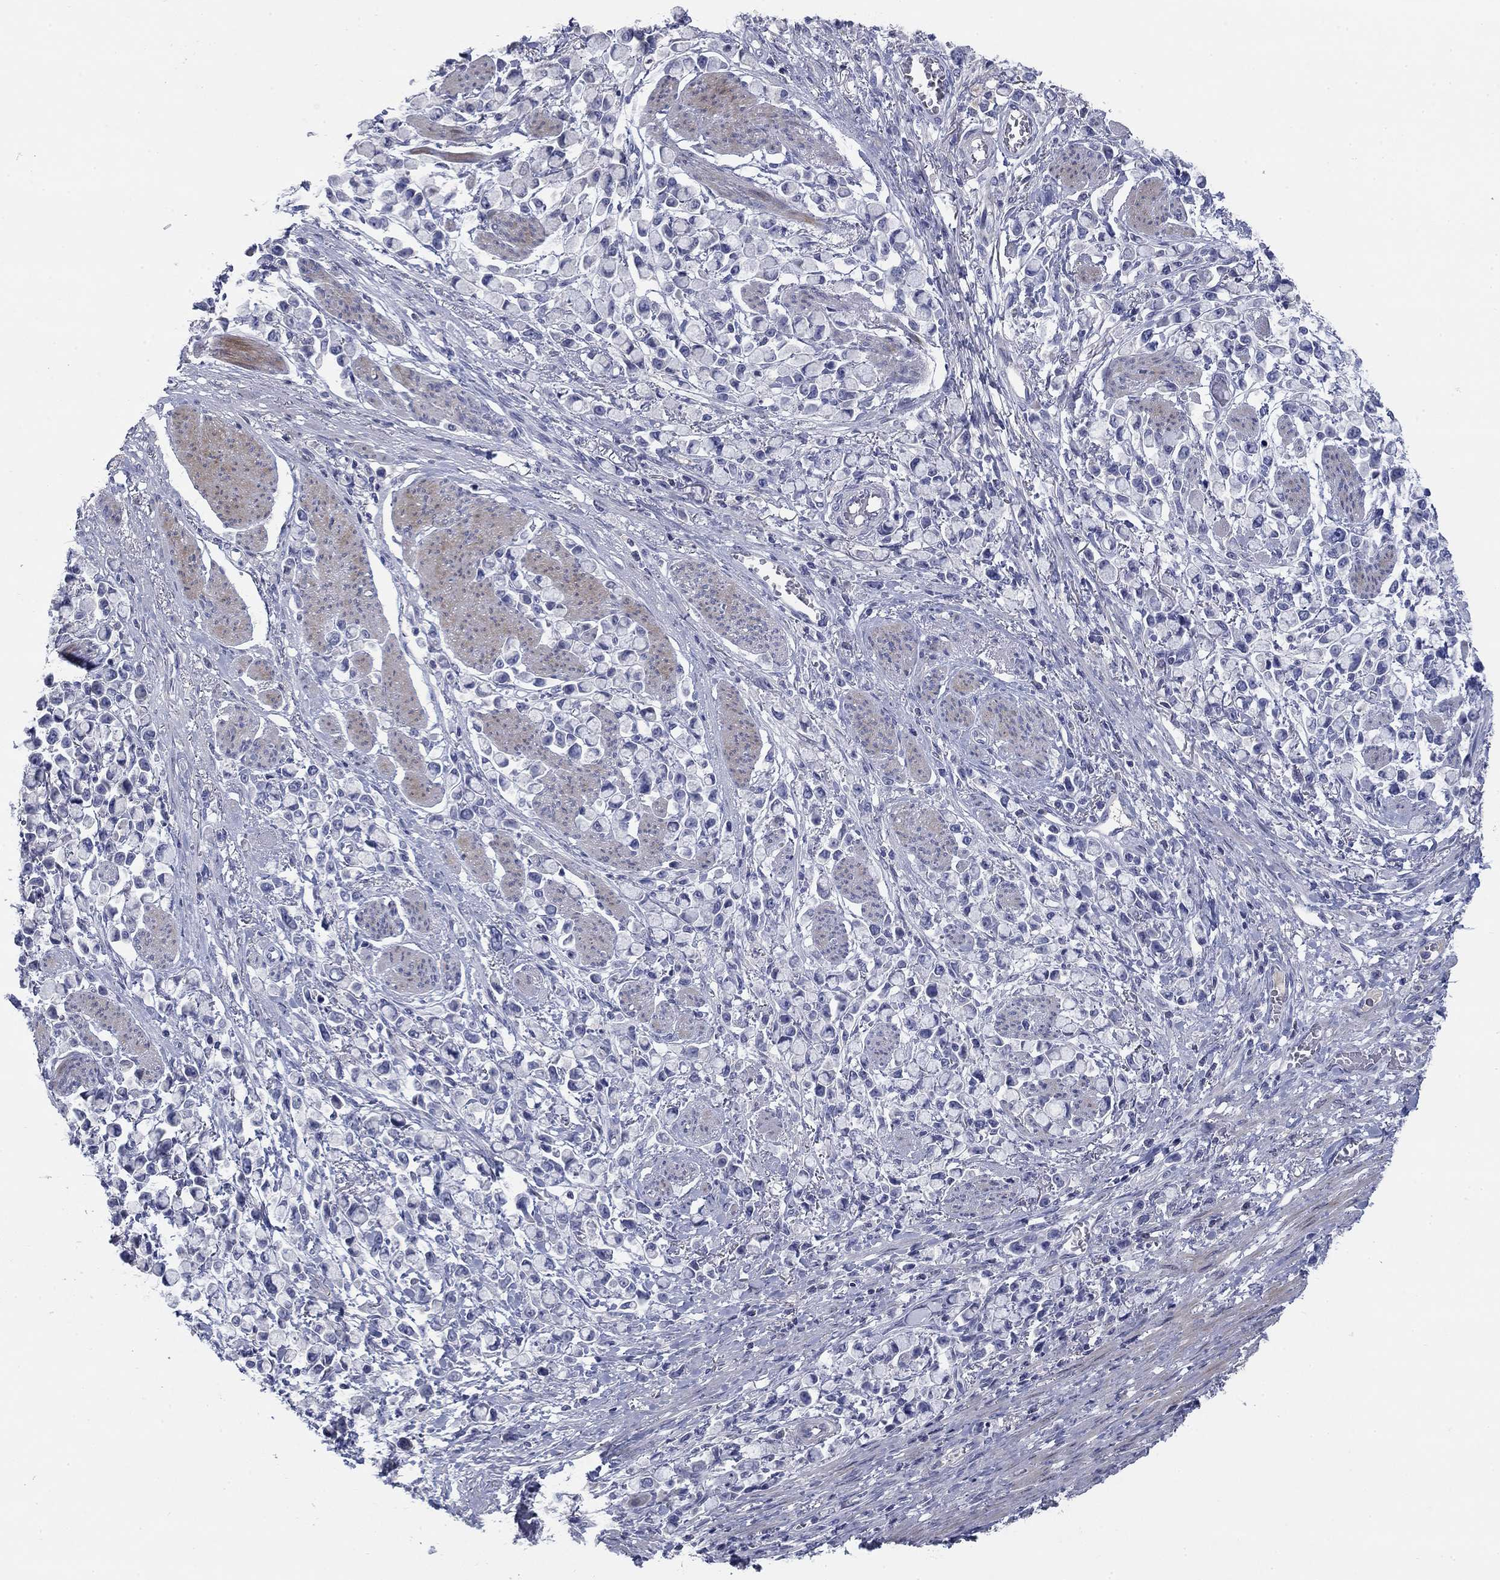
{"staining": {"intensity": "negative", "quantity": "none", "location": "none"}, "tissue": "stomach cancer", "cell_type": "Tumor cells", "image_type": "cancer", "snomed": [{"axis": "morphology", "description": "Adenocarcinoma, NOS"}, {"axis": "topography", "description": "Stomach"}], "caption": "A photomicrograph of stomach cancer stained for a protein shows no brown staining in tumor cells. (Brightfield microscopy of DAB (3,3'-diaminobenzidine) immunohistochemistry at high magnification).", "gene": "TMEM249", "patient": {"sex": "female", "age": 81}}